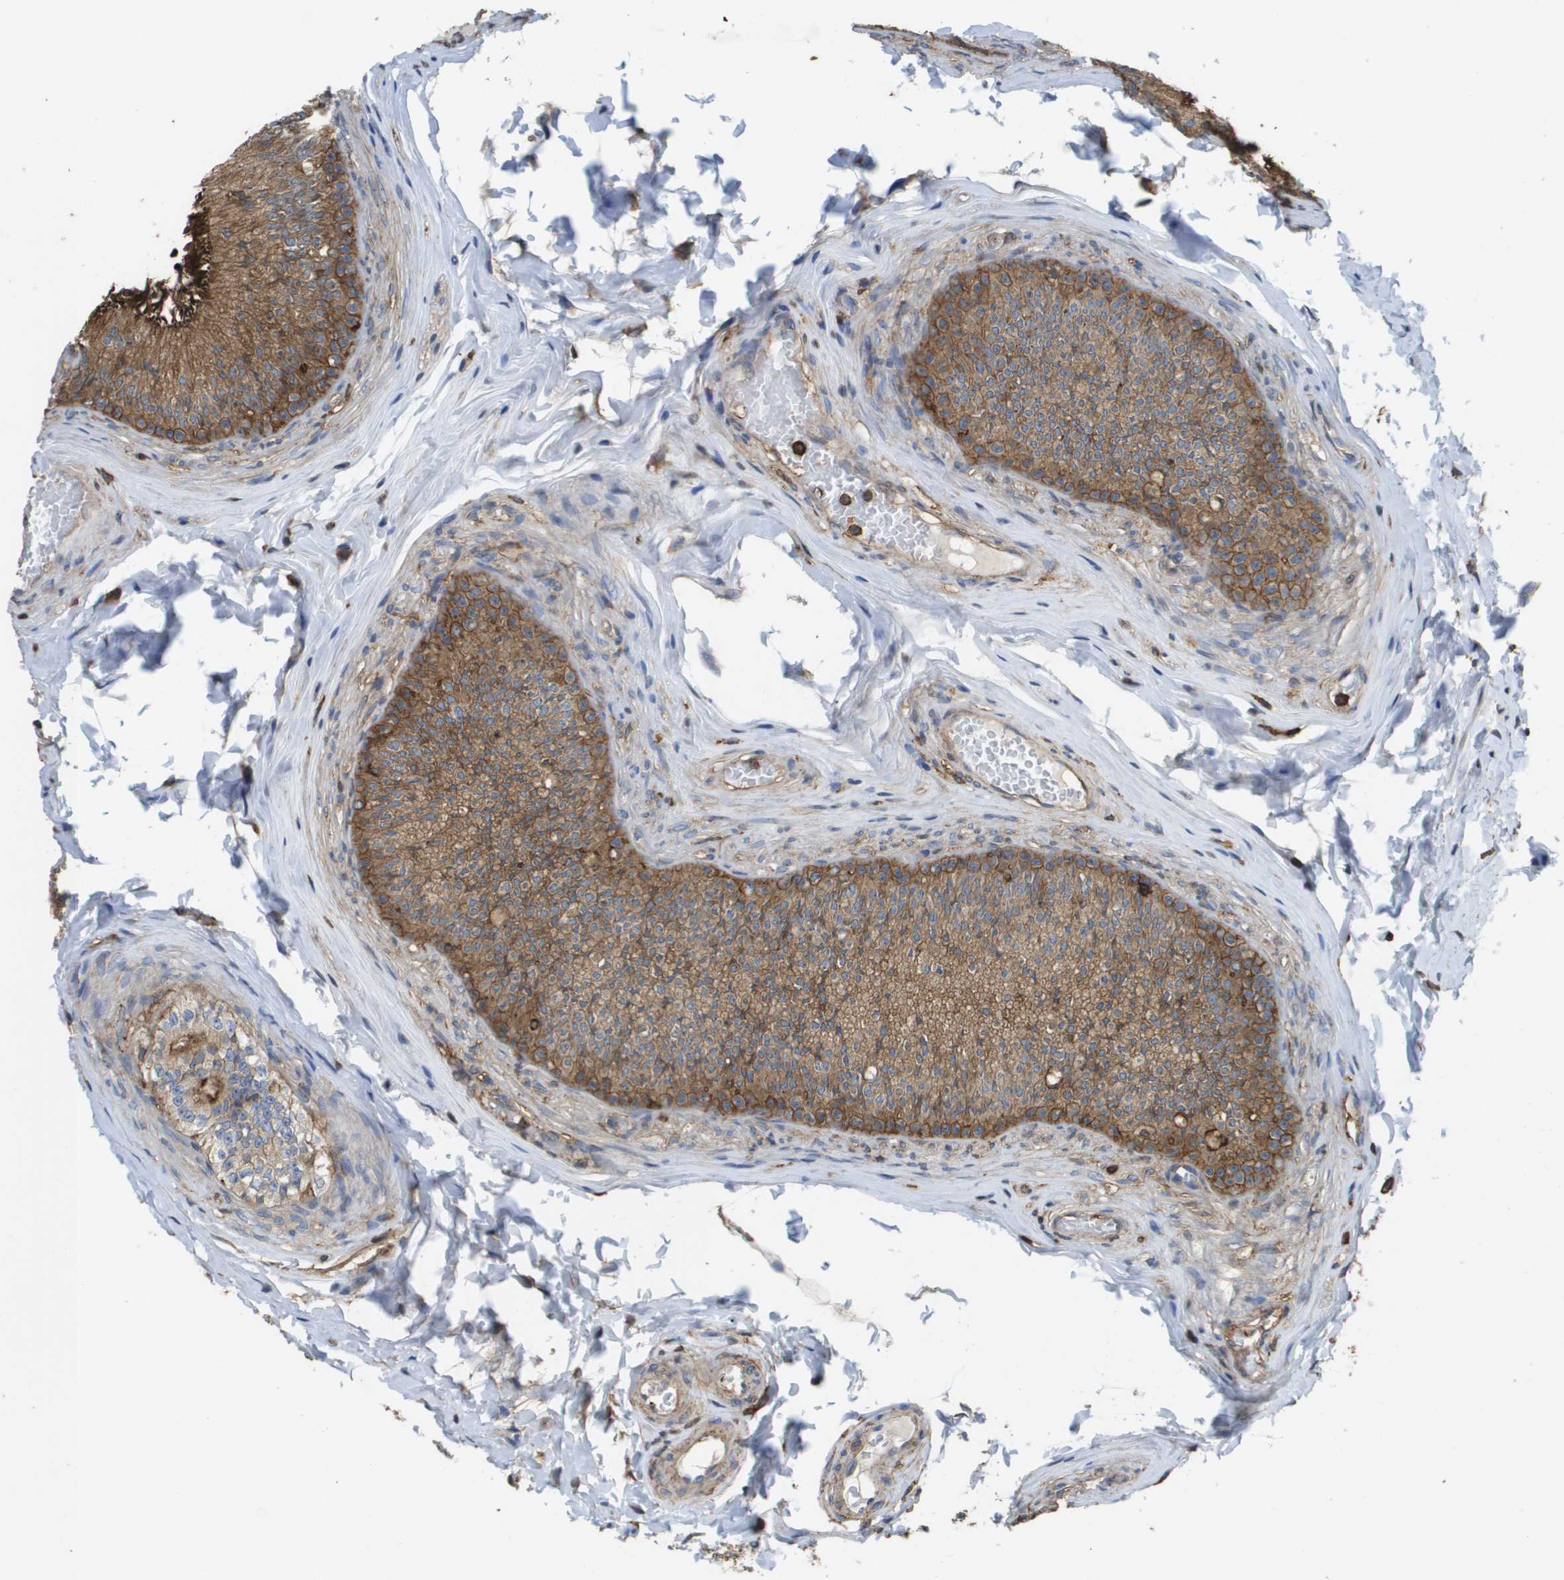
{"staining": {"intensity": "strong", "quantity": ">75%", "location": "cytoplasmic/membranous"}, "tissue": "epididymis", "cell_type": "Glandular cells", "image_type": "normal", "snomed": [{"axis": "morphology", "description": "Normal tissue, NOS"}, {"axis": "topography", "description": "Testis"}, {"axis": "topography", "description": "Epididymis"}], "caption": "A micrograph of epididymis stained for a protein exhibits strong cytoplasmic/membranous brown staining in glandular cells. The staining was performed using DAB, with brown indicating positive protein expression. Nuclei are stained blue with hematoxylin.", "gene": "PASK", "patient": {"sex": "male", "age": 36}}